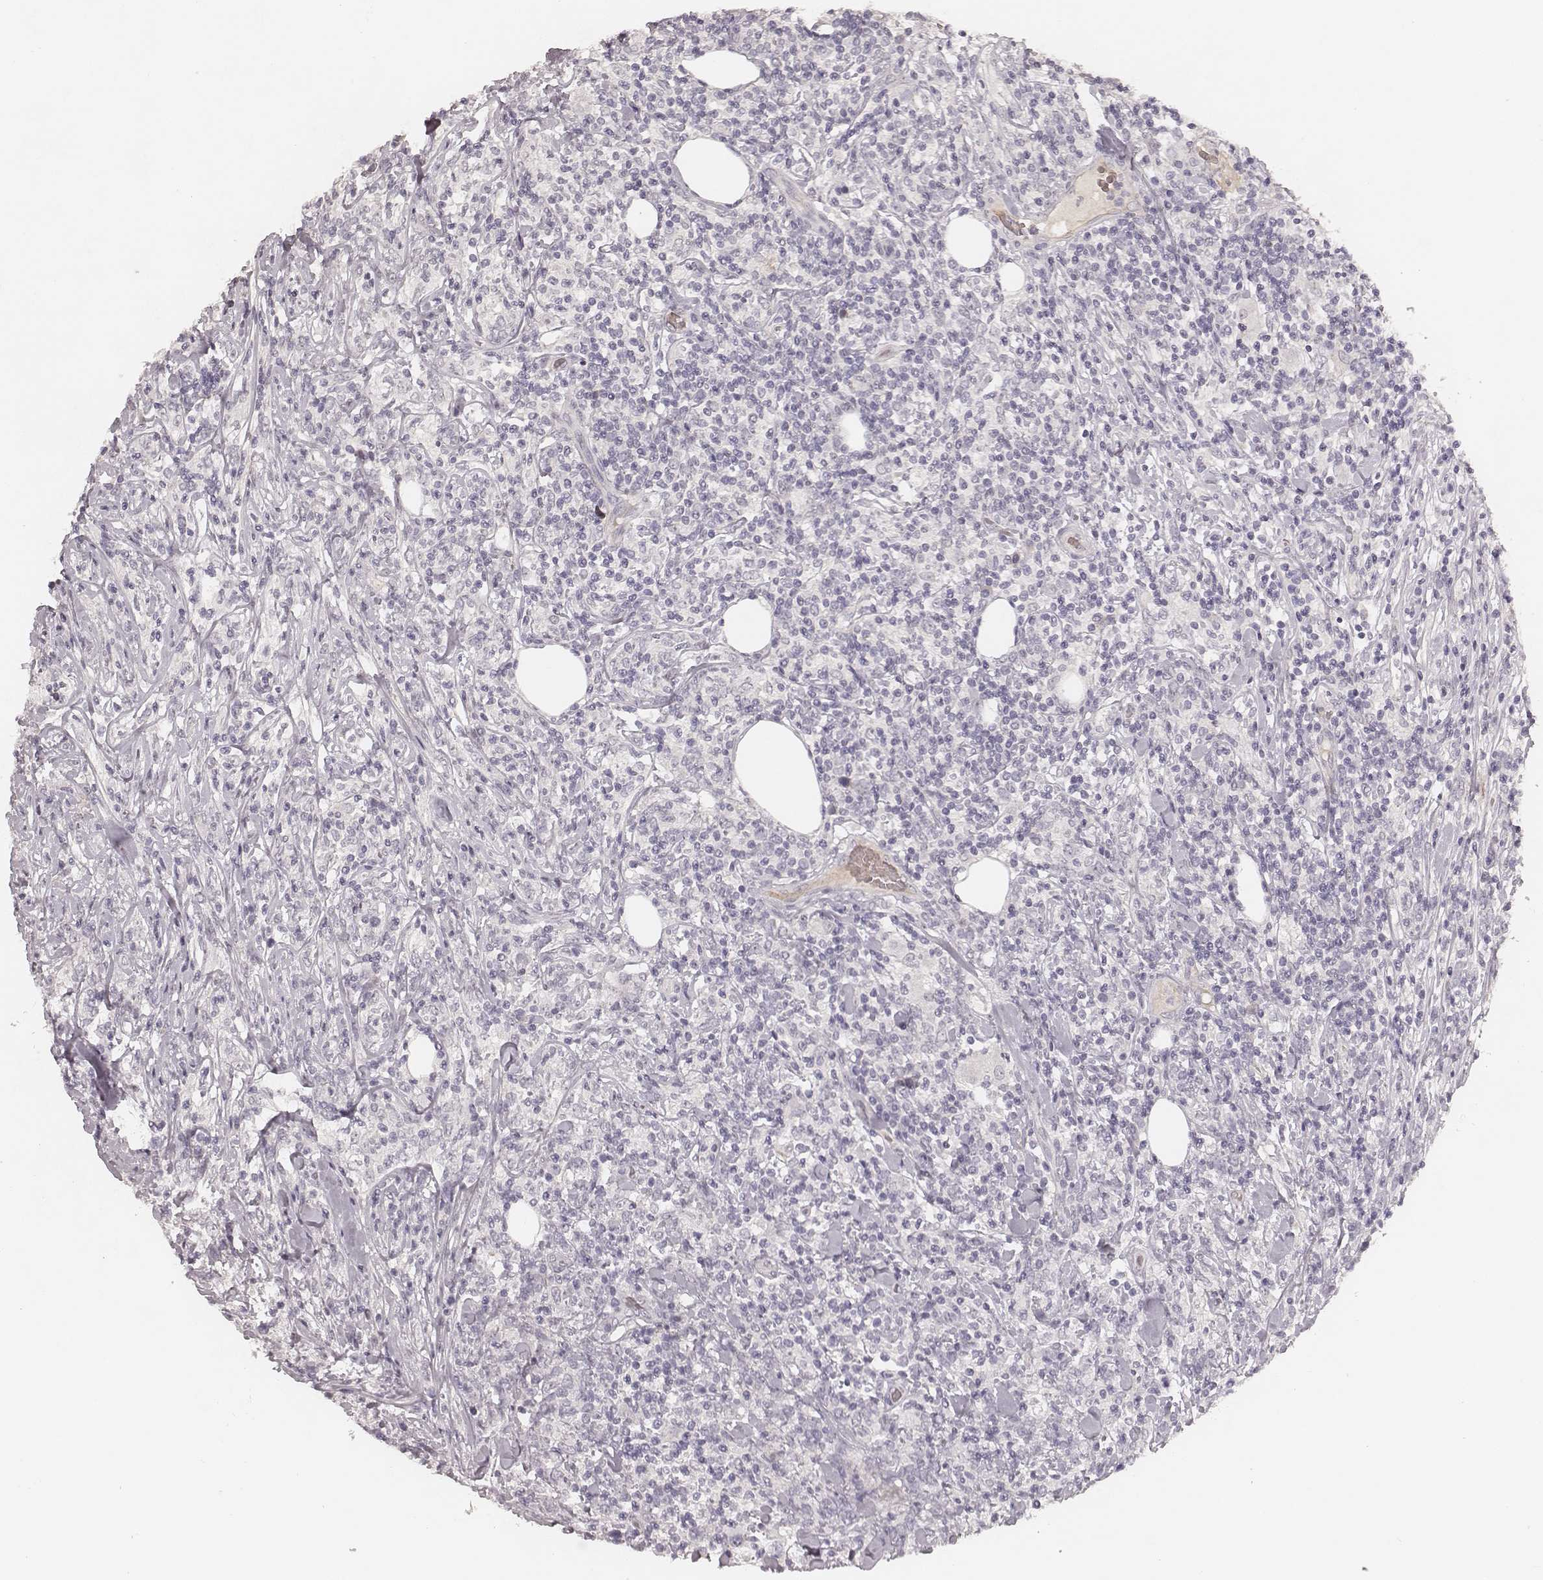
{"staining": {"intensity": "negative", "quantity": "none", "location": "none"}, "tissue": "lymphoma", "cell_type": "Tumor cells", "image_type": "cancer", "snomed": [{"axis": "morphology", "description": "Malignant lymphoma, non-Hodgkin's type, High grade"}, {"axis": "topography", "description": "Lymph node"}], "caption": "An image of malignant lymphoma, non-Hodgkin's type (high-grade) stained for a protein reveals no brown staining in tumor cells. The staining is performed using DAB brown chromogen with nuclei counter-stained in using hematoxylin.", "gene": "MADCAM1", "patient": {"sex": "female", "age": 84}}